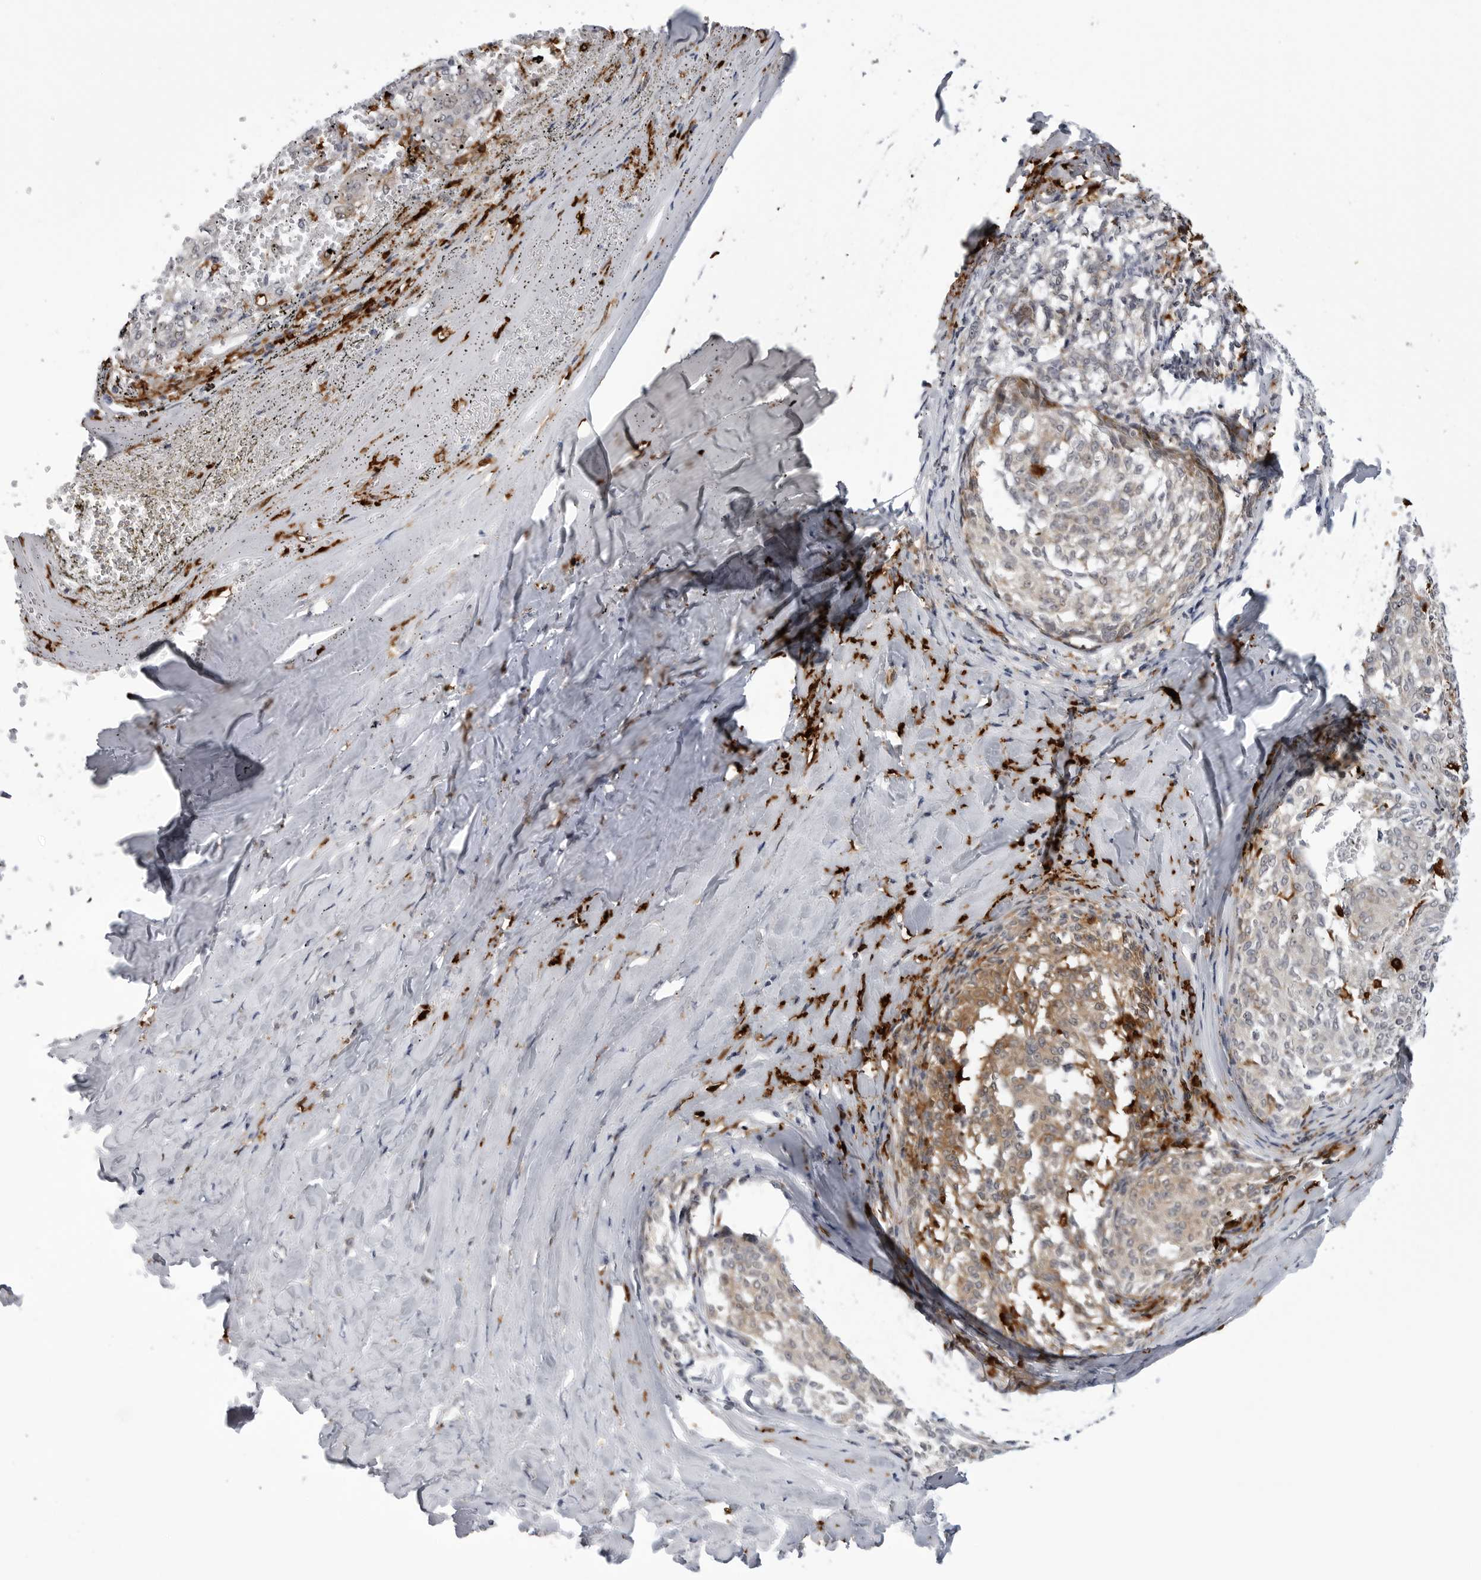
{"staining": {"intensity": "weak", "quantity": "<25%", "location": "cytoplasmic/membranous"}, "tissue": "melanoma", "cell_type": "Tumor cells", "image_type": "cancer", "snomed": [{"axis": "morphology", "description": "Malignant melanoma, NOS"}, {"axis": "topography", "description": "Skin"}], "caption": "High power microscopy photomicrograph of an IHC micrograph of malignant melanoma, revealing no significant staining in tumor cells.", "gene": "CDK20", "patient": {"sex": "female", "age": 72}}